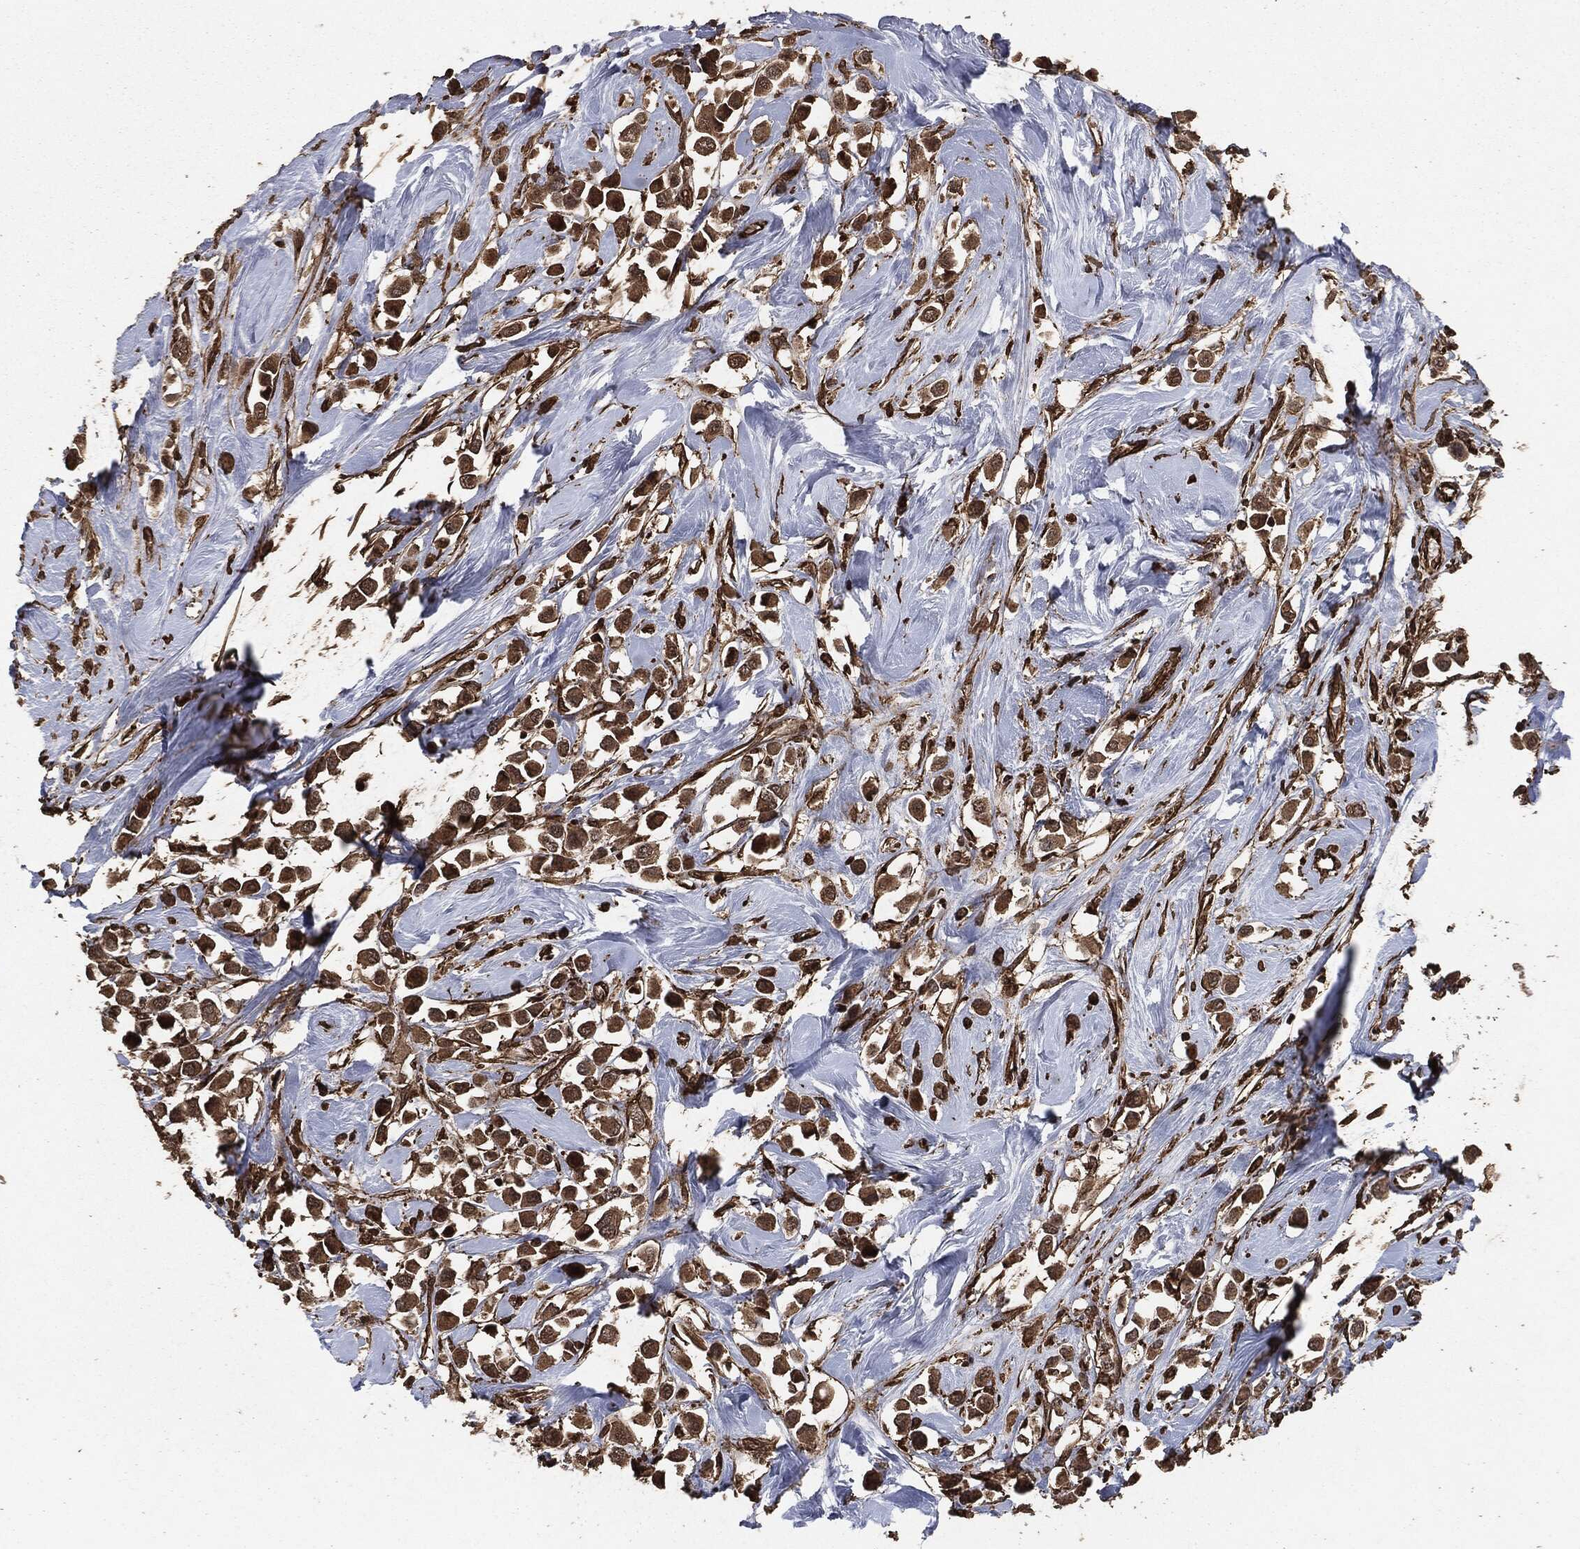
{"staining": {"intensity": "strong", "quantity": "<25%", "location": "cytoplasmic/membranous"}, "tissue": "breast cancer", "cell_type": "Tumor cells", "image_type": "cancer", "snomed": [{"axis": "morphology", "description": "Duct carcinoma"}, {"axis": "topography", "description": "Breast"}], "caption": "A brown stain labels strong cytoplasmic/membranous expression of a protein in human invasive ductal carcinoma (breast) tumor cells. Nuclei are stained in blue.", "gene": "EGFR", "patient": {"sex": "female", "age": 61}}